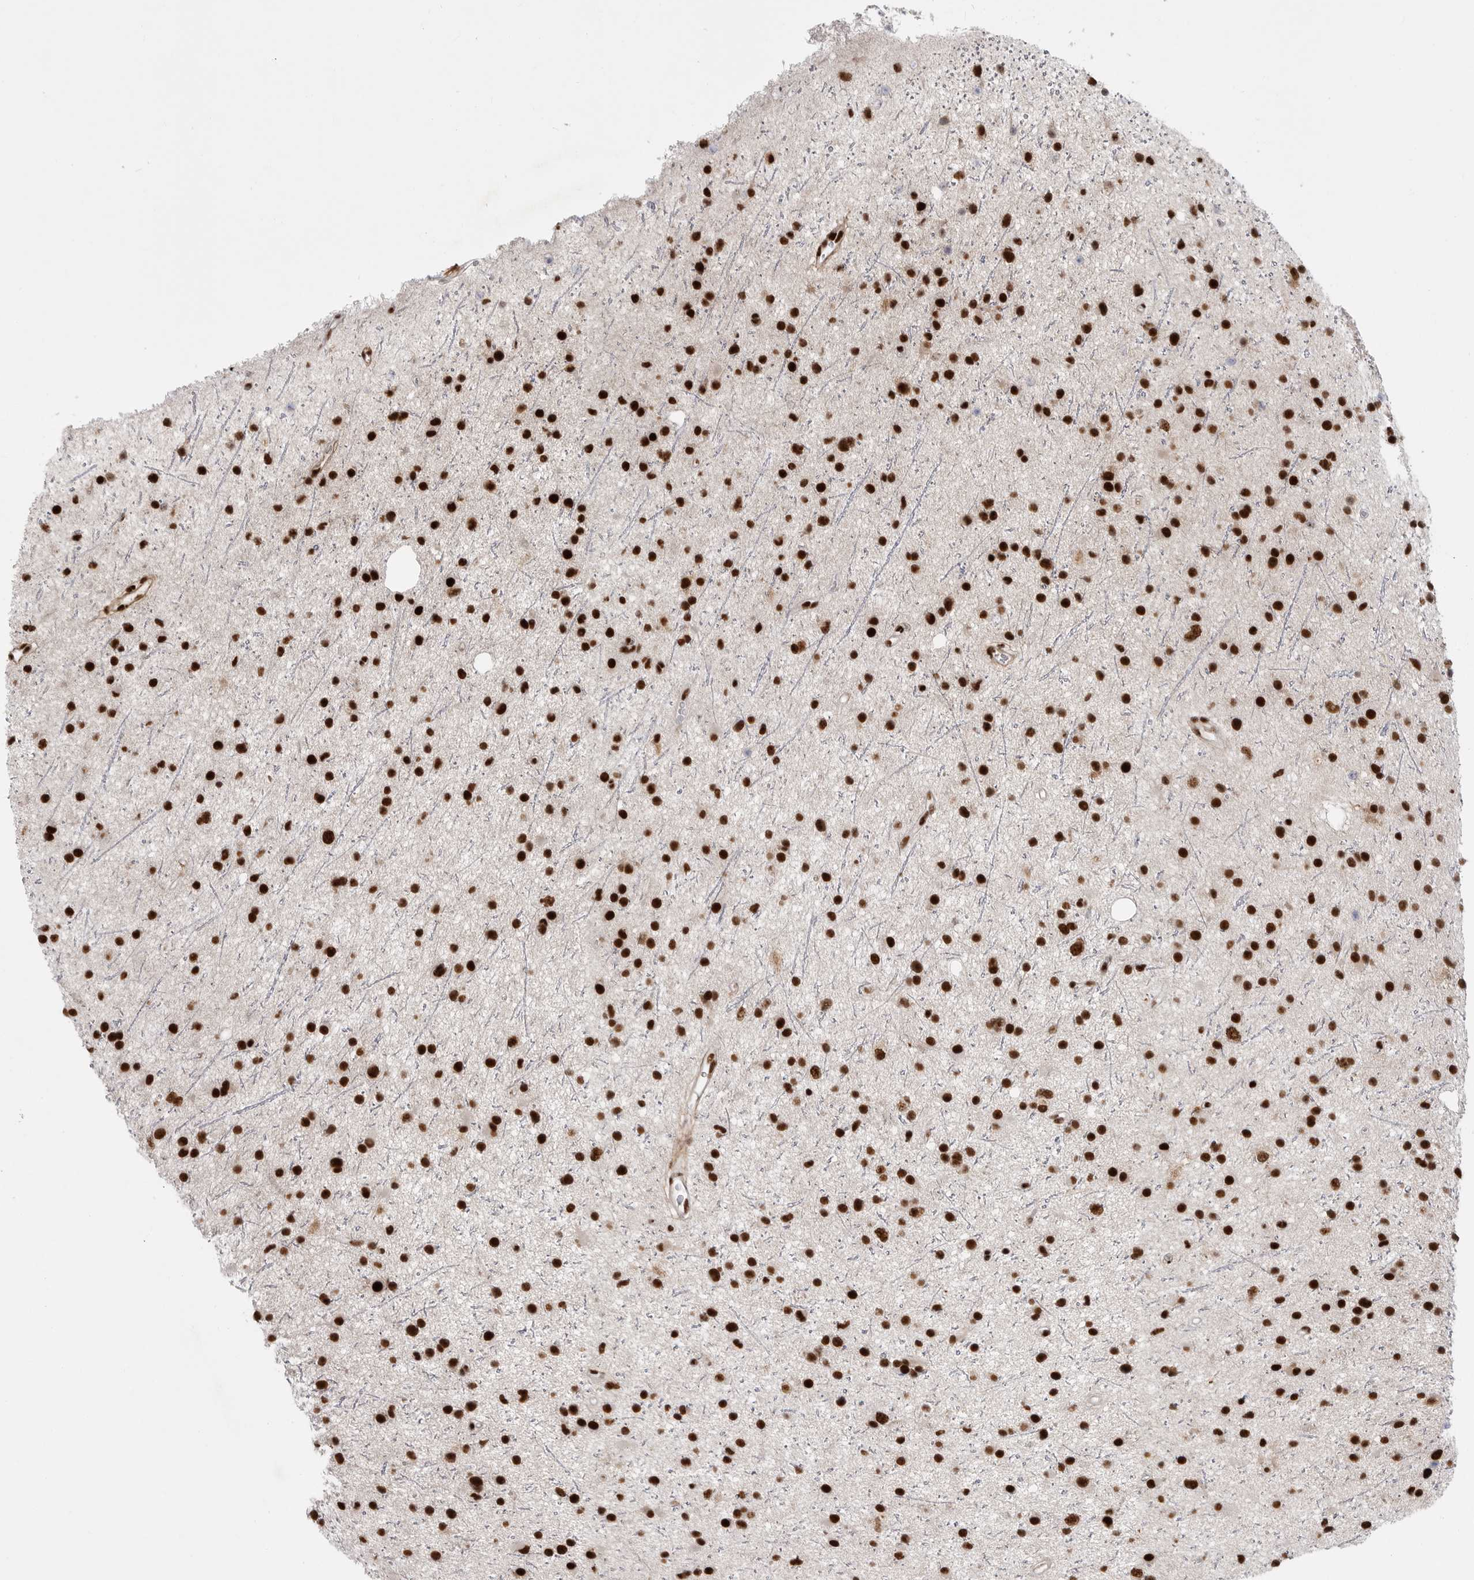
{"staining": {"intensity": "strong", "quantity": ">75%", "location": "nuclear"}, "tissue": "glioma", "cell_type": "Tumor cells", "image_type": "cancer", "snomed": [{"axis": "morphology", "description": "Glioma, malignant, Low grade"}, {"axis": "topography", "description": "Cerebral cortex"}], "caption": "Protein staining of low-grade glioma (malignant) tissue displays strong nuclear staining in about >75% of tumor cells.", "gene": "PPP1R8", "patient": {"sex": "female", "age": 39}}